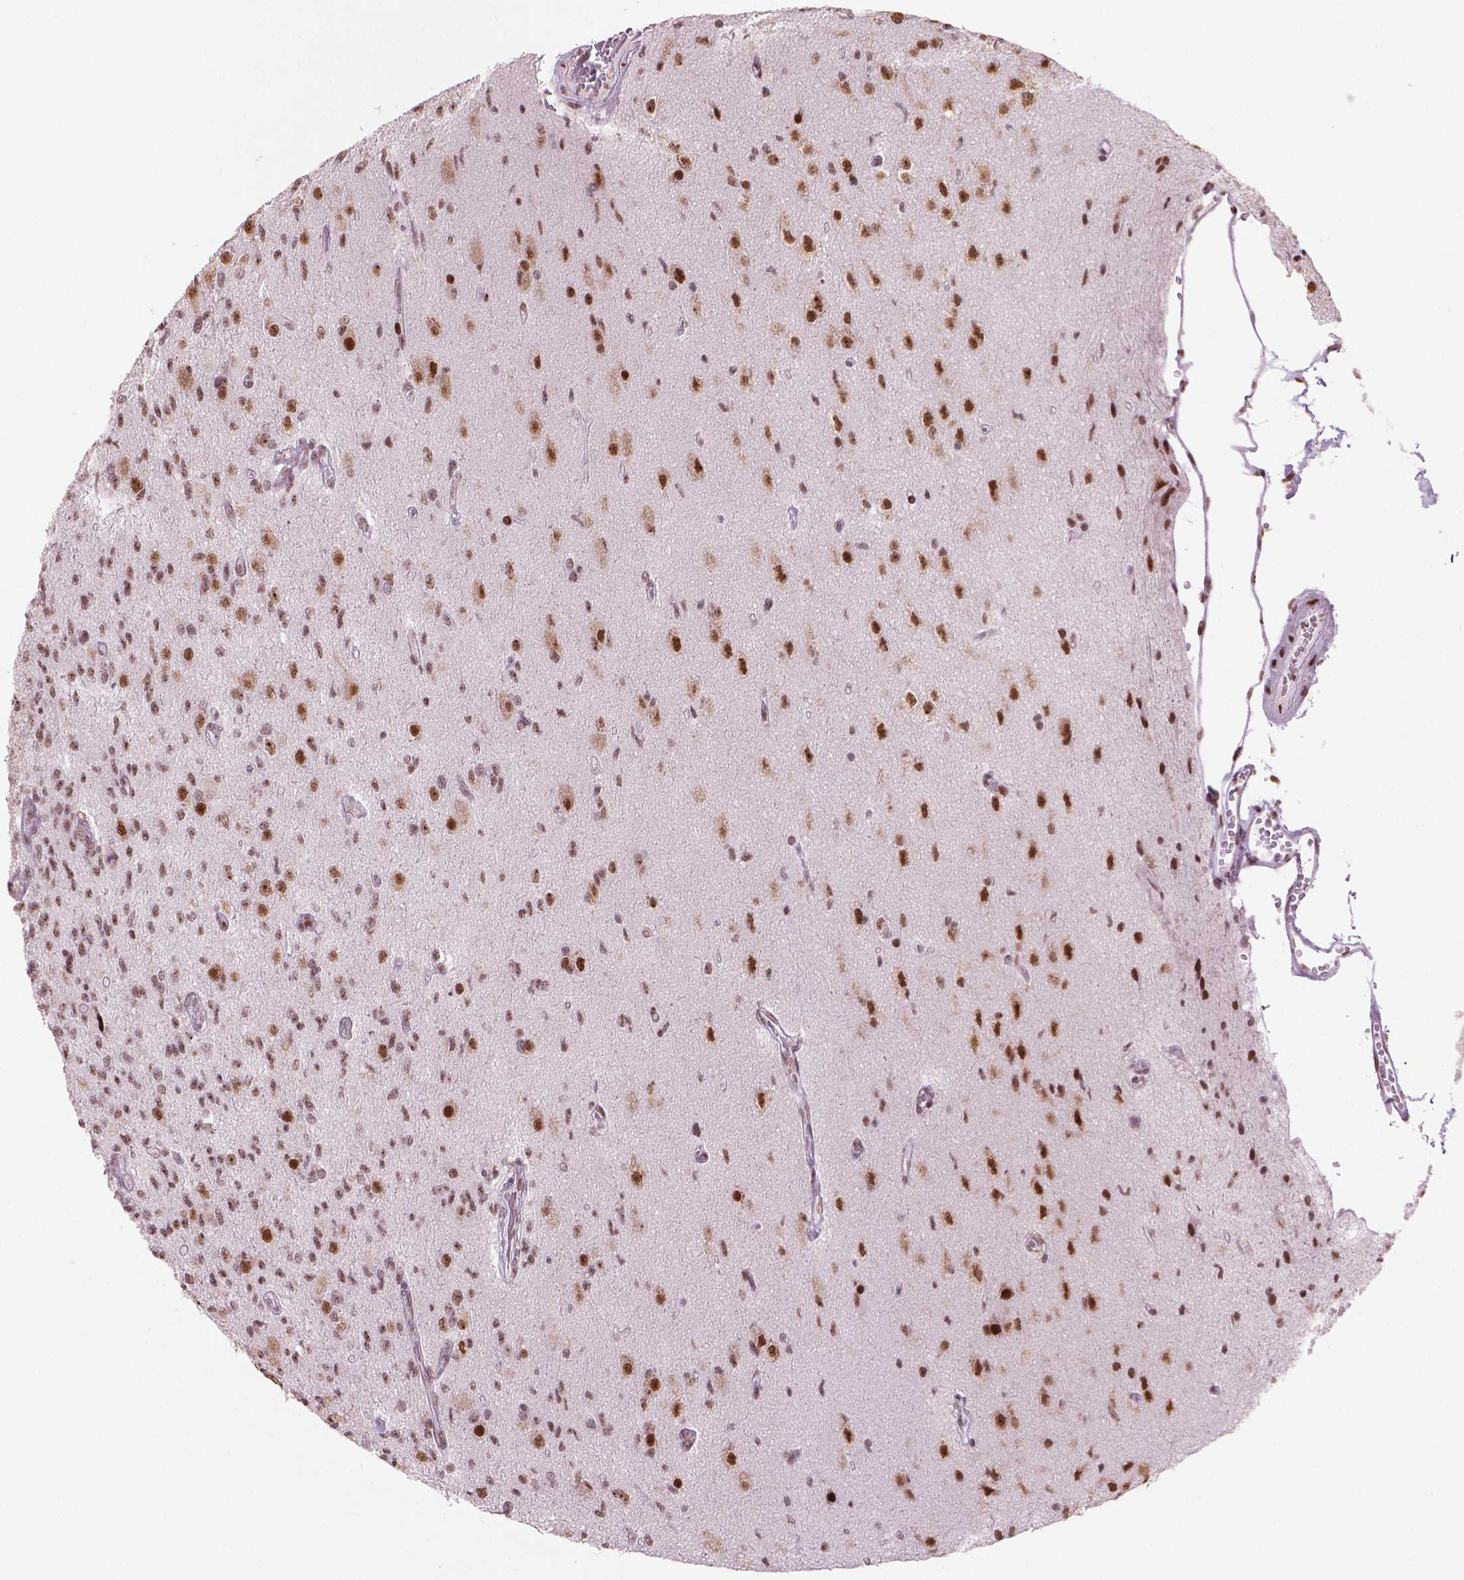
{"staining": {"intensity": "moderate", "quantity": ">75%", "location": "nuclear"}, "tissue": "glioma", "cell_type": "Tumor cells", "image_type": "cancer", "snomed": [{"axis": "morphology", "description": "Glioma, malignant, High grade"}, {"axis": "topography", "description": "Brain"}], "caption": "Immunohistochemical staining of malignant glioma (high-grade) demonstrates medium levels of moderate nuclear expression in approximately >75% of tumor cells. The staining is performed using DAB (3,3'-diaminobenzidine) brown chromogen to label protein expression. The nuclei are counter-stained blue using hematoxylin.", "gene": "HES7", "patient": {"sex": "male", "age": 56}}